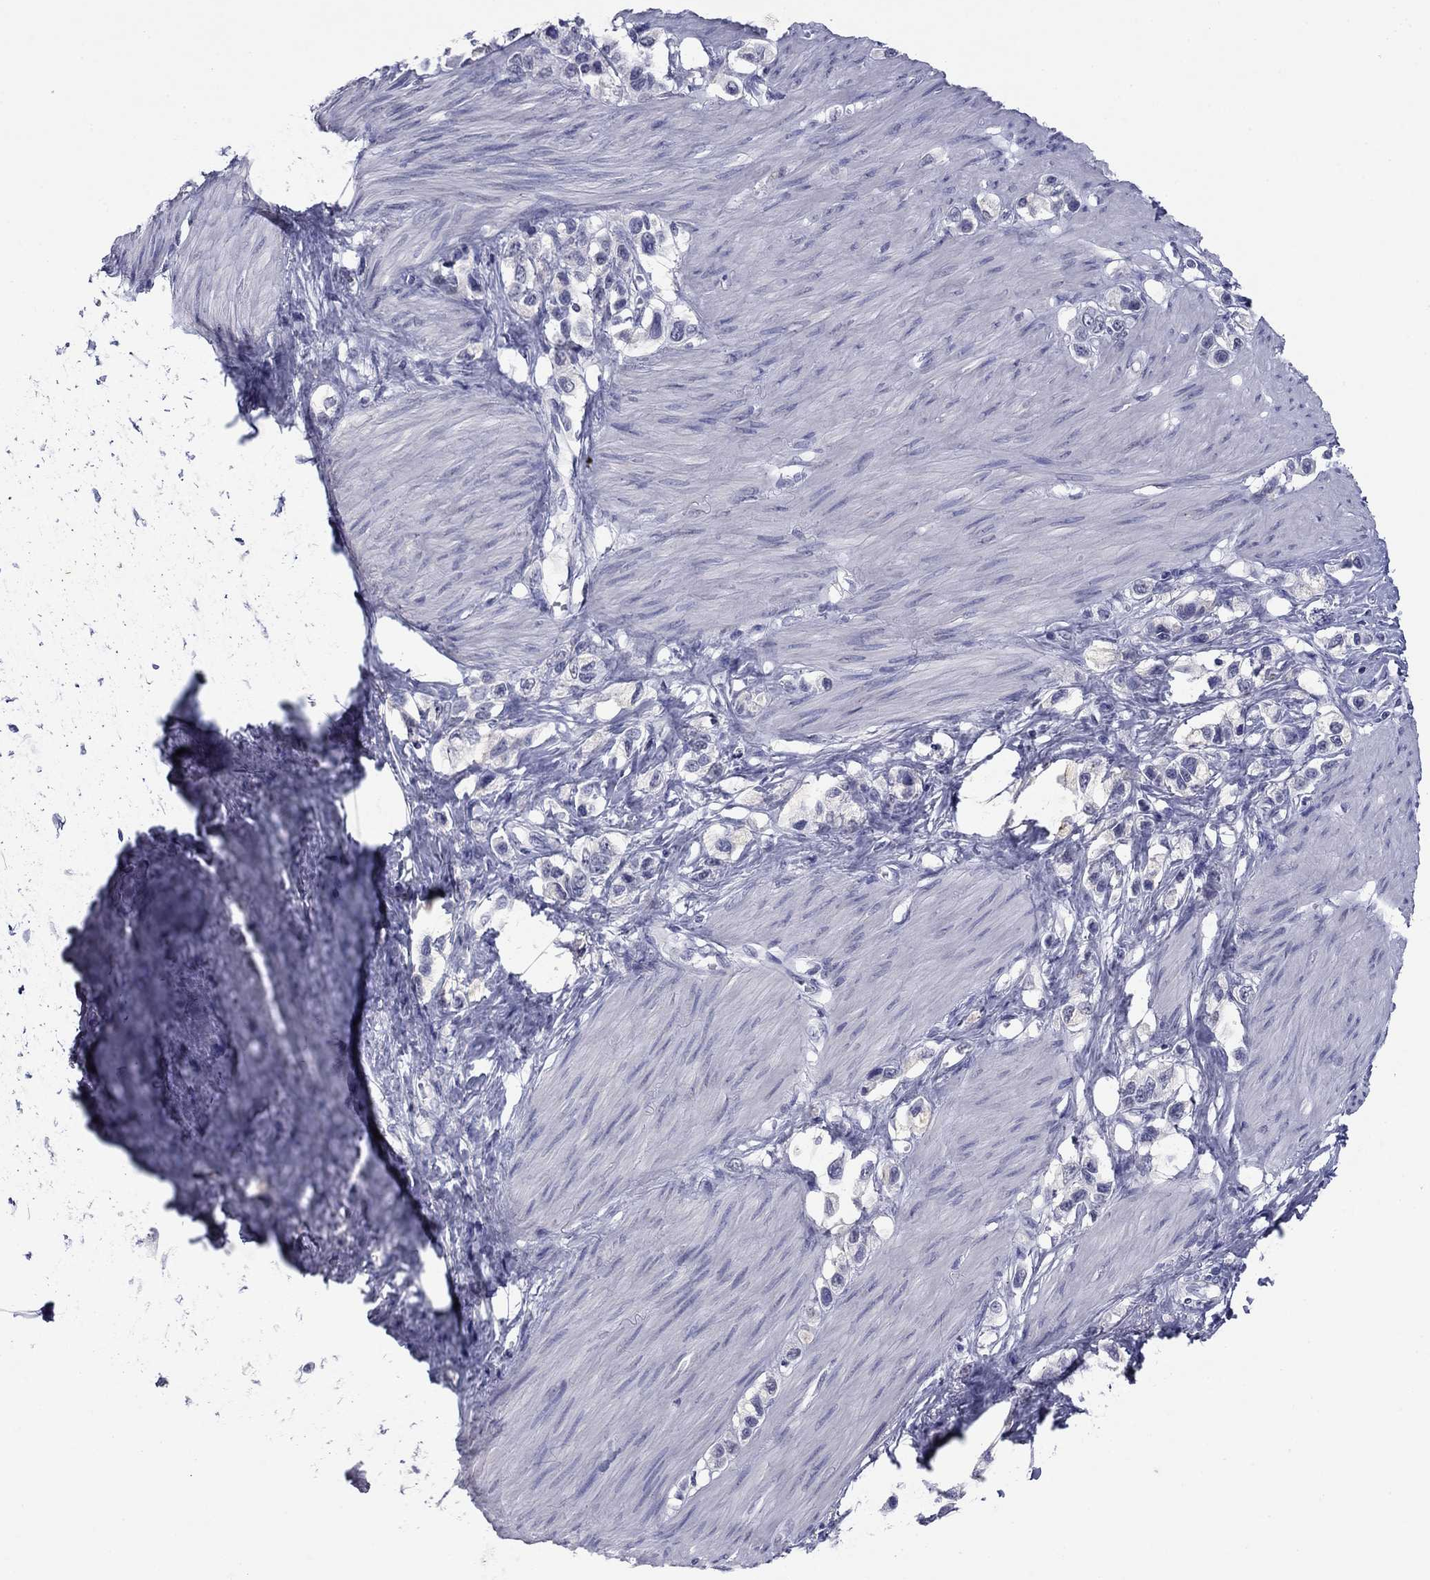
{"staining": {"intensity": "negative", "quantity": "none", "location": "none"}, "tissue": "stomach cancer", "cell_type": "Tumor cells", "image_type": "cancer", "snomed": [{"axis": "morphology", "description": "Normal tissue, NOS"}, {"axis": "morphology", "description": "Adenocarcinoma, NOS"}, {"axis": "morphology", "description": "Adenocarcinoma, High grade"}, {"axis": "topography", "description": "Stomach, upper"}, {"axis": "topography", "description": "Stomach"}], "caption": "Immunohistochemistry (IHC) photomicrograph of stomach cancer (adenocarcinoma) stained for a protein (brown), which reveals no expression in tumor cells.", "gene": "HAO1", "patient": {"sex": "female", "age": 65}}